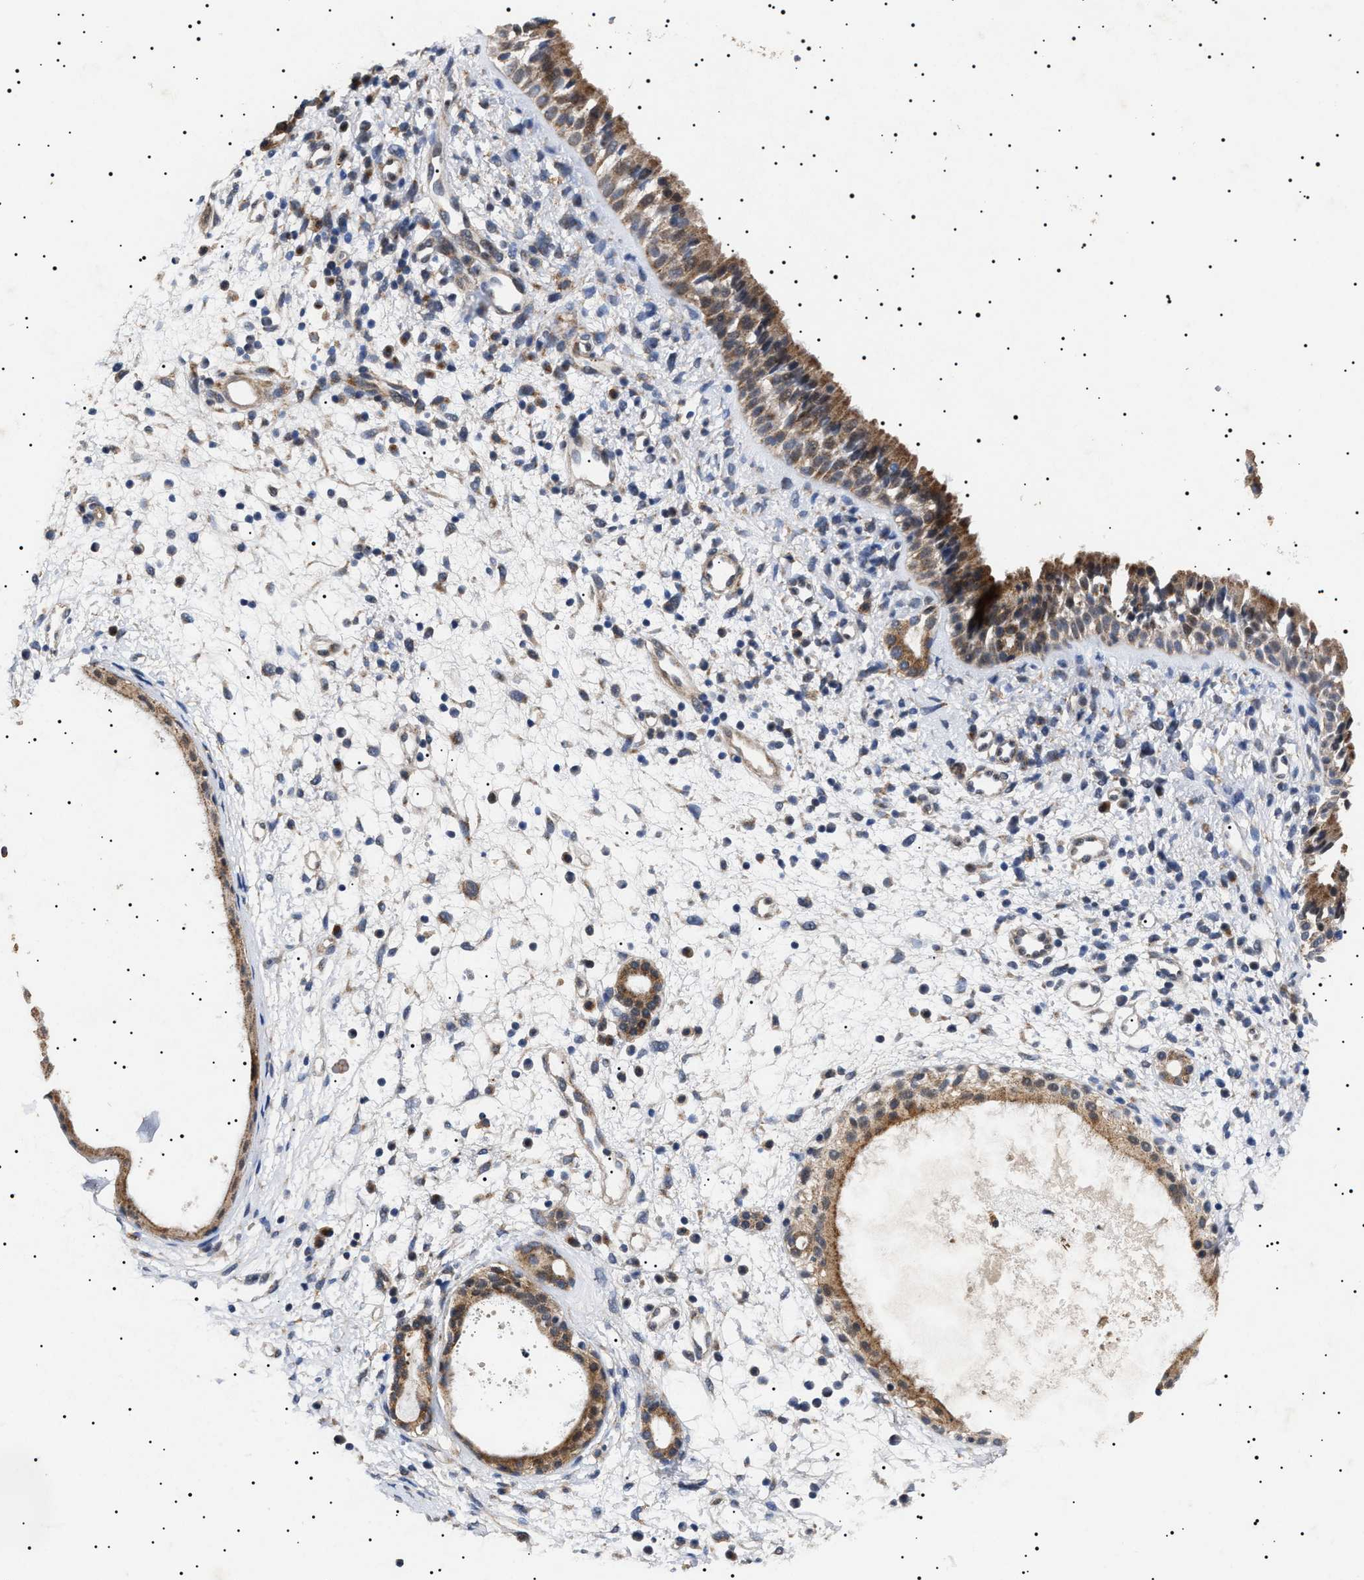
{"staining": {"intensity": "moderate", "quantity": ">75%", "location": "cytoplasmic/membranous"}, "tissue": "nasopharynx", "cell_type": "Respiratory epithelial cells", "image_type": "normal", "snomed": [{"axis": "morphology", "description": "Normal tissue, NOS"}, {"axis": "topography", "description": "Nasopharynx"}], "caption": "Immunohistochemical staining of normal human nasopharynx reveals moderate cytoplasmic/membranous protein positivity in about >75% of respiratory epithelial cells. The staining was performed using DAB (3,3'-diaminobenzidine) to visualize the protein expression in brown, while the nuclei were stained in blue with hematoxylin (Magnification: 20x).", "gene": "RAB34", "patient": {"sex": "male", "age": 22}}